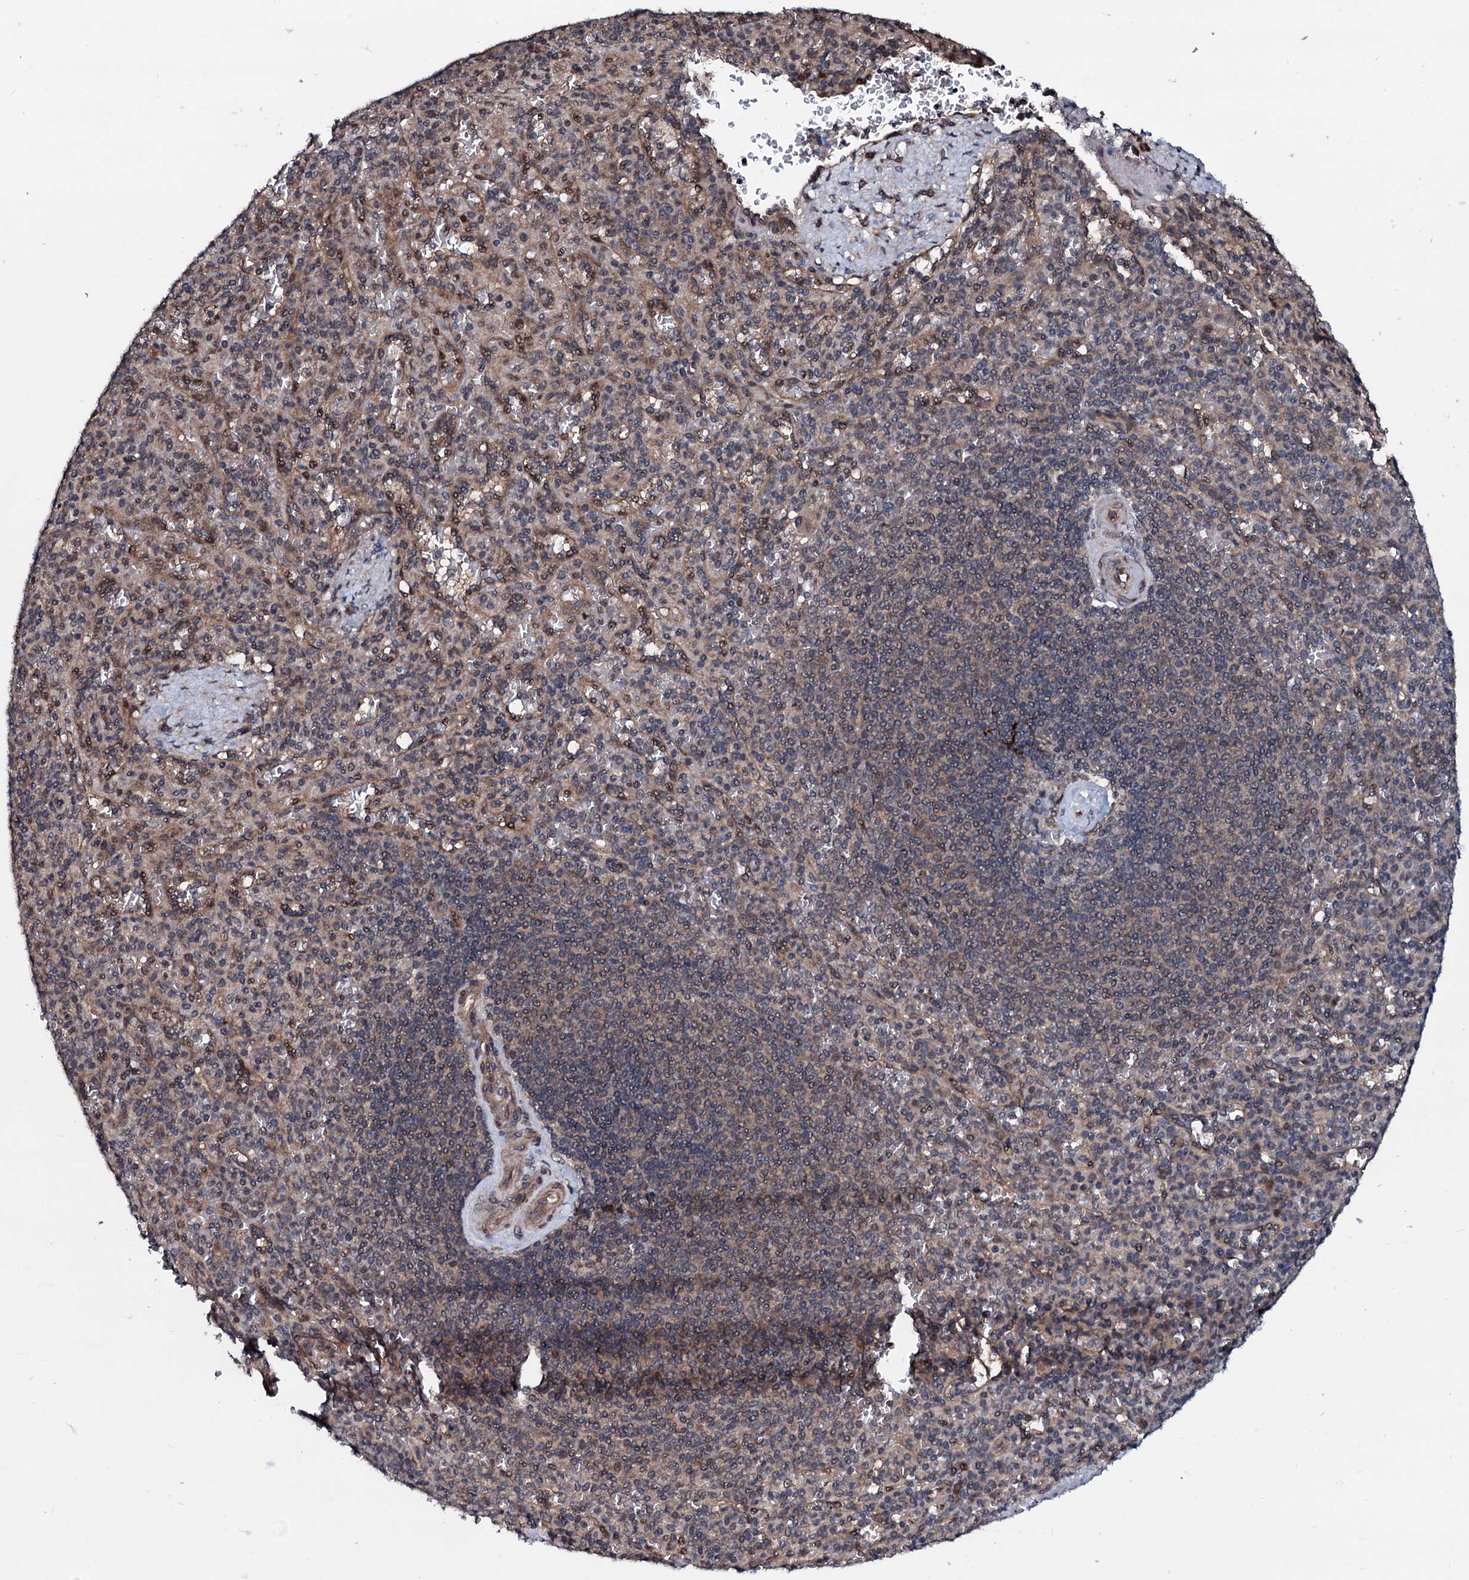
{"staining": {"intensity": "weak", "quantity": "<25%", "location": "cytoplasmic/membranous"}, "tissue": "spleen", "cell_type": "Cells in red pulp", "image_type": "normal", "snomed": [{"axis": "morphology", "description": "Normal tissue, NOS"}, {"axis": "topography", "description": "Spleen"}], "caption": "Image shows no protein positivity in cells in red pulp of normal spleen.", "gene": "OGFOD2", "patient": {"sex": "female", "age": 74}}